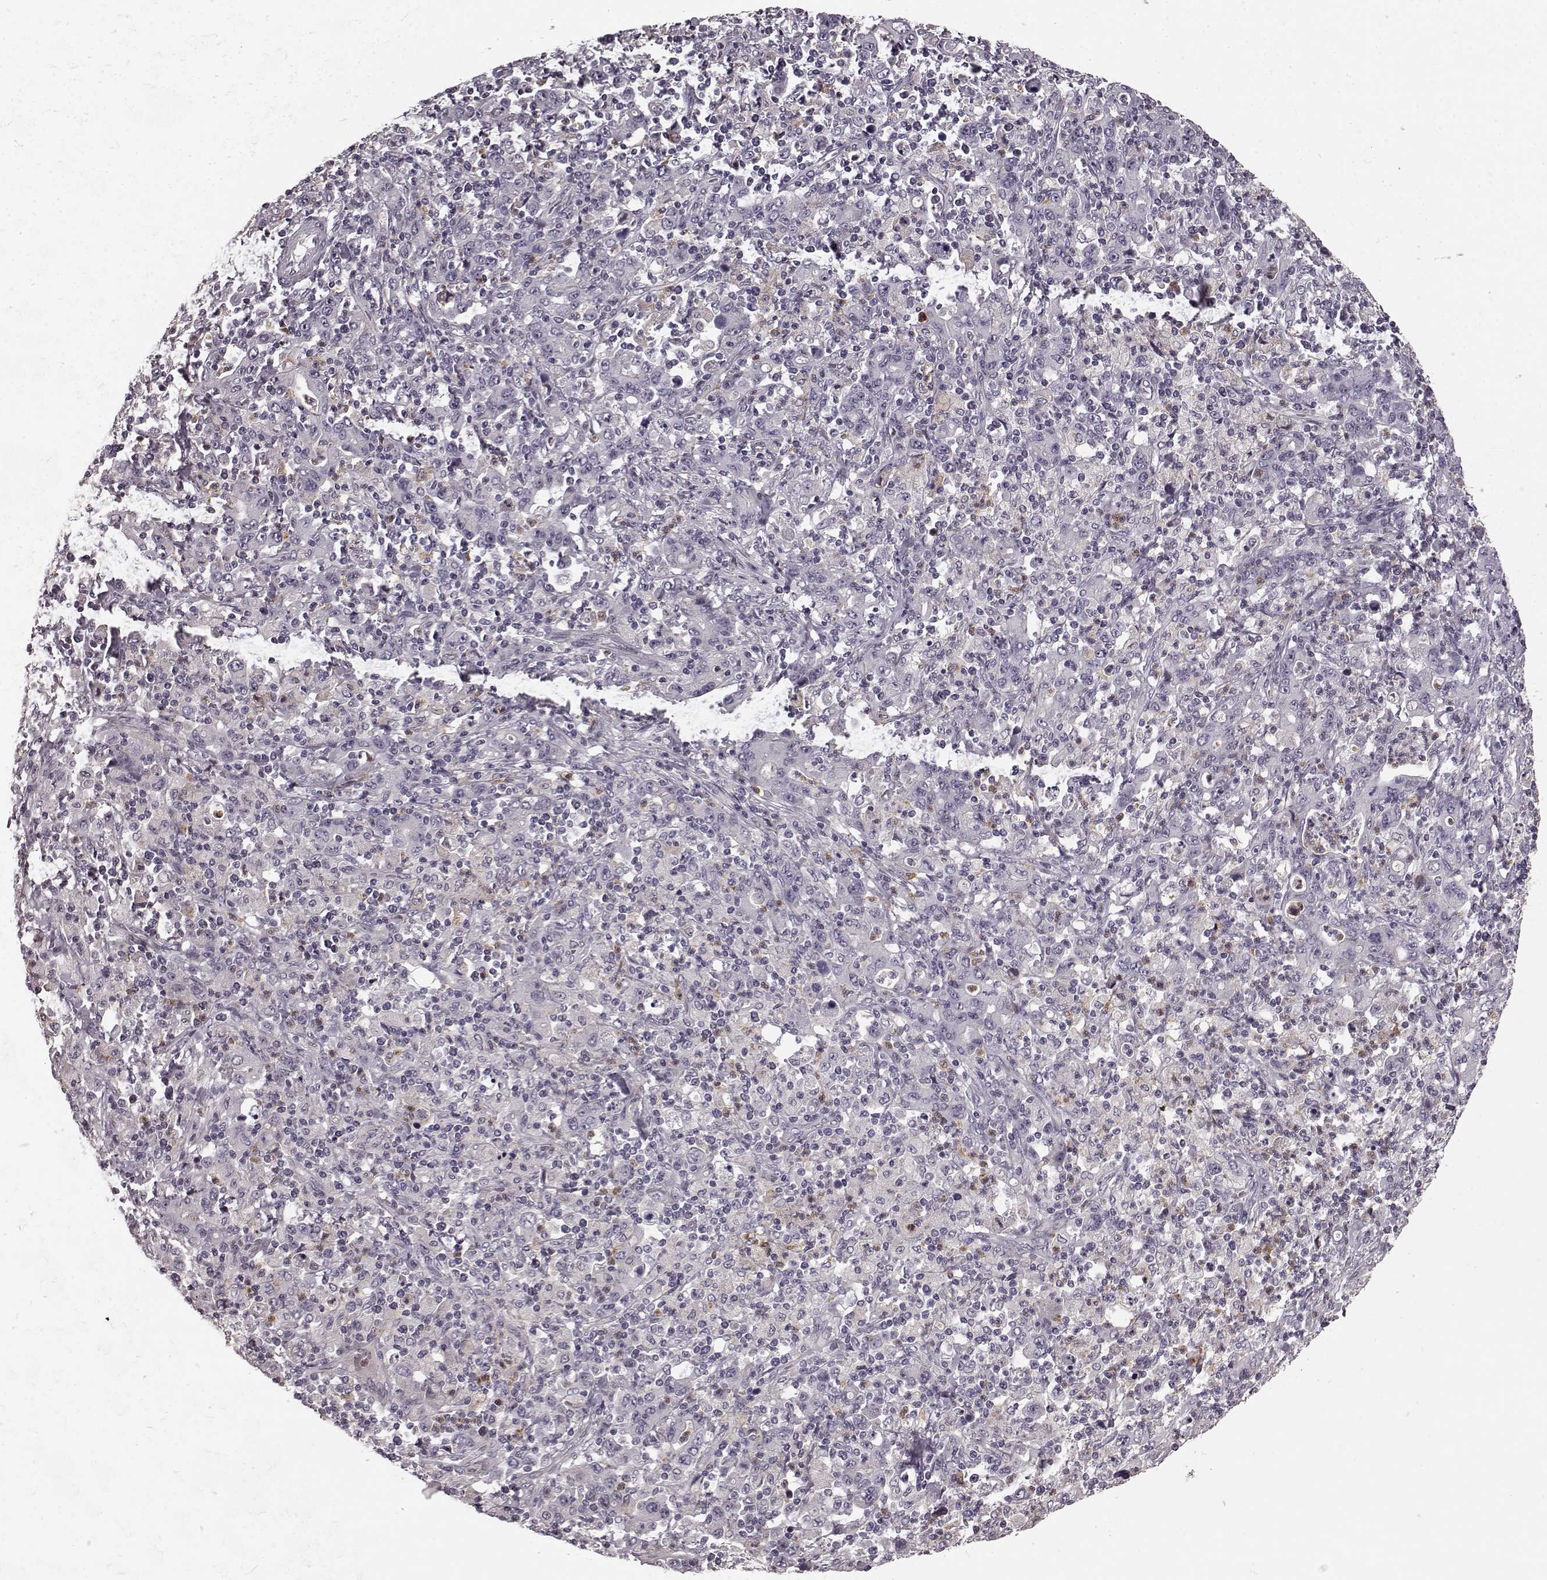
{"staining": {"intensity": "negative", "quantity": "none", "location": "none"}, "tissue": "stomach cancer", "cell_type": "Tumor cells", "image_type": "cancer", "snomed": [{"axis": "morphology", "description": "Adenocarcinoma, NOS"}, {"axis": "topography", "description": "Stomach, upper"}], "caption": "The histopathology image displays no significant staining in tumor cells of stomach cancer (adenocarcinoma).", "gene": "CHIT1", "patient": {"sex": "male", "age": 69}}